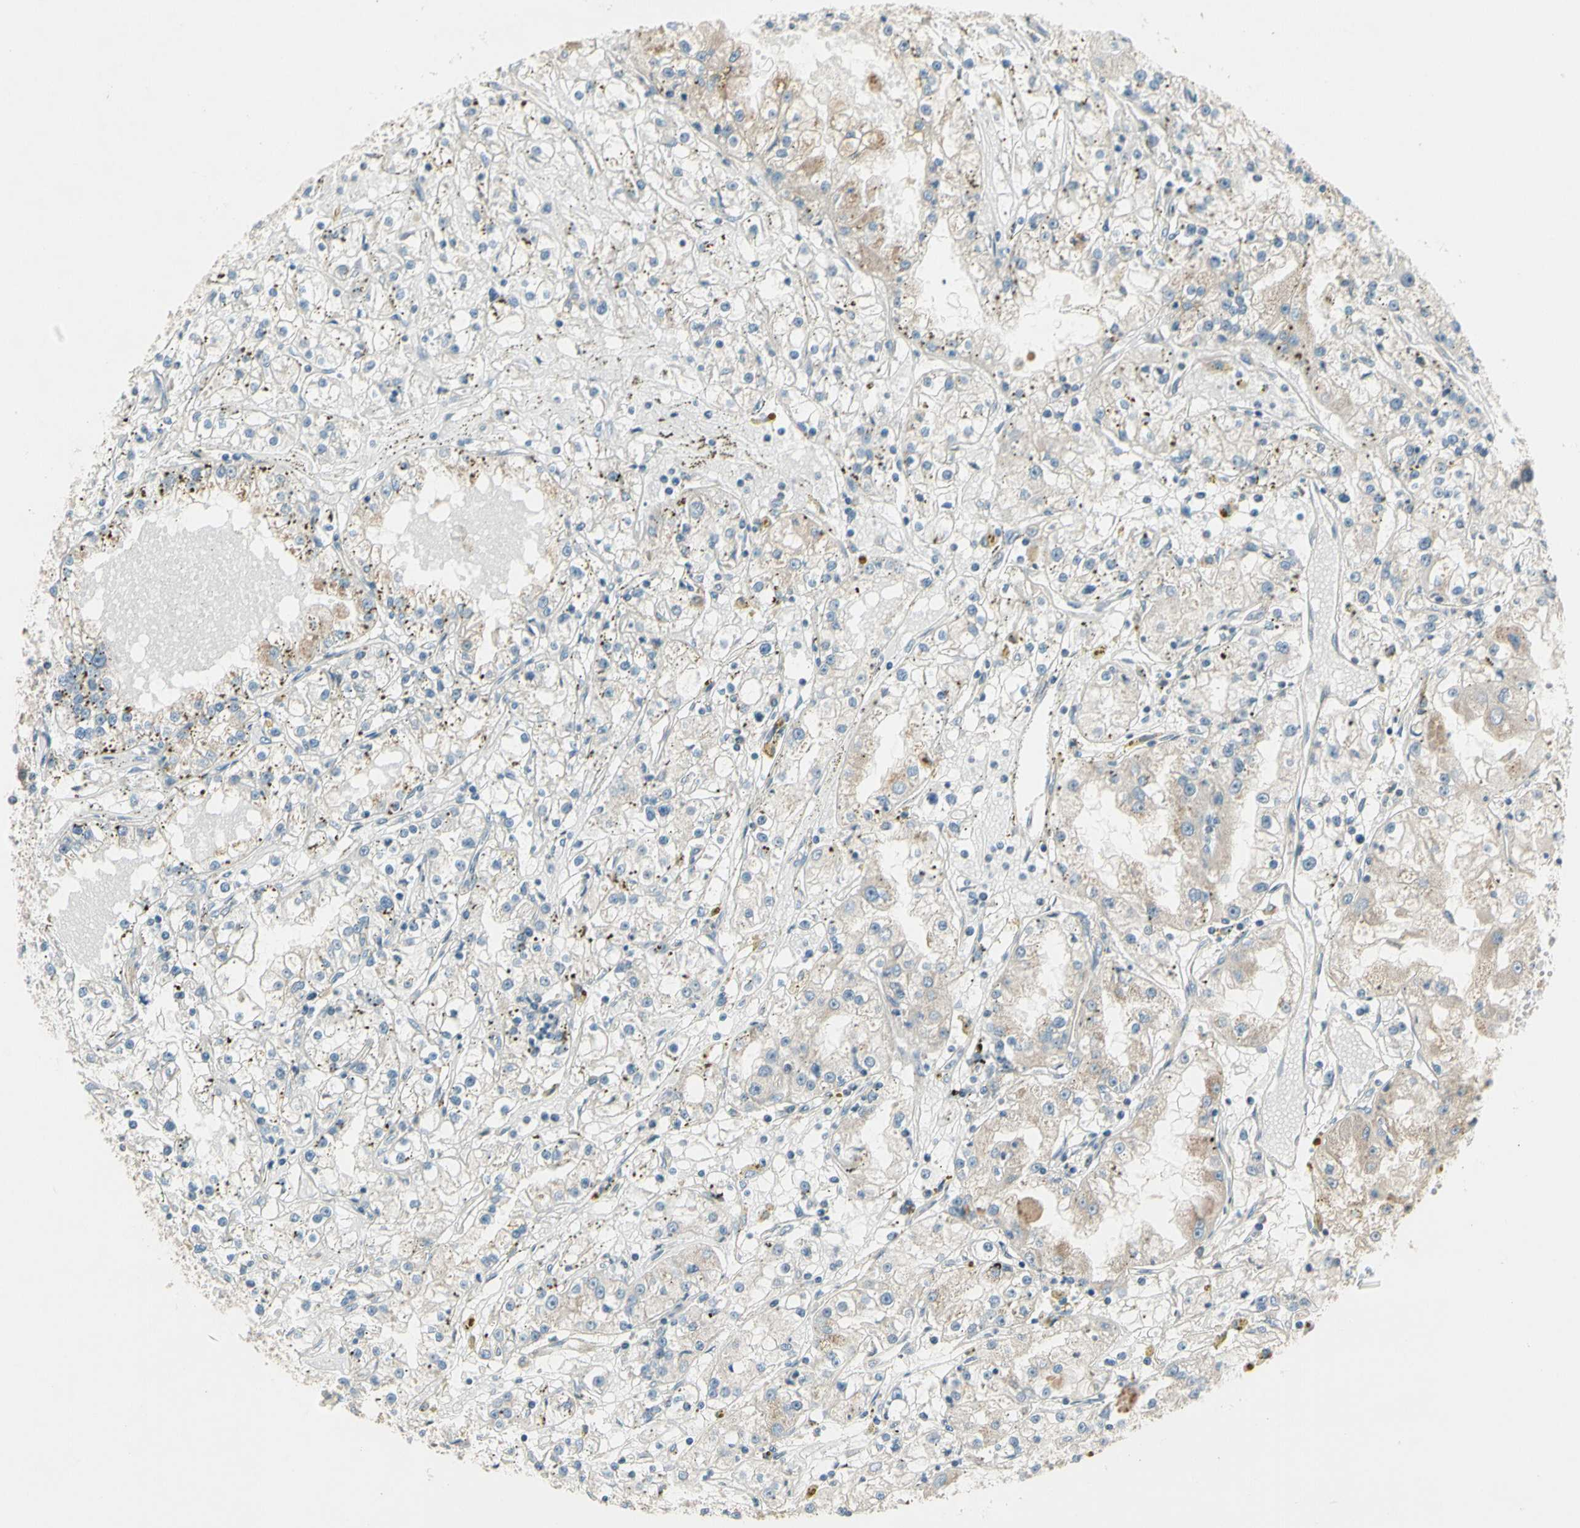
{"staining": {"intensity": "negative", "quantity": "none", "location": "none"}, "tissue": "renal cancer", "cell_type": "Tumor cells", "image_type": "cancer", "snomed": [{"axis": "morphology", "description": "Adenocarcinoma, NOS"}, {"axis": "topography", "description": "Kidney"}], "caption": "Immunohistochemistry photomicrograph of renal cancer stained for a protein (brown), which reveals no staining in tumor cells. (DAB immunohistochemistry (IHC) visualized using brightfield microscopy, high magnification).", "gene": "ADGRA3", "patient": {"sex": "male", "age": 56}}